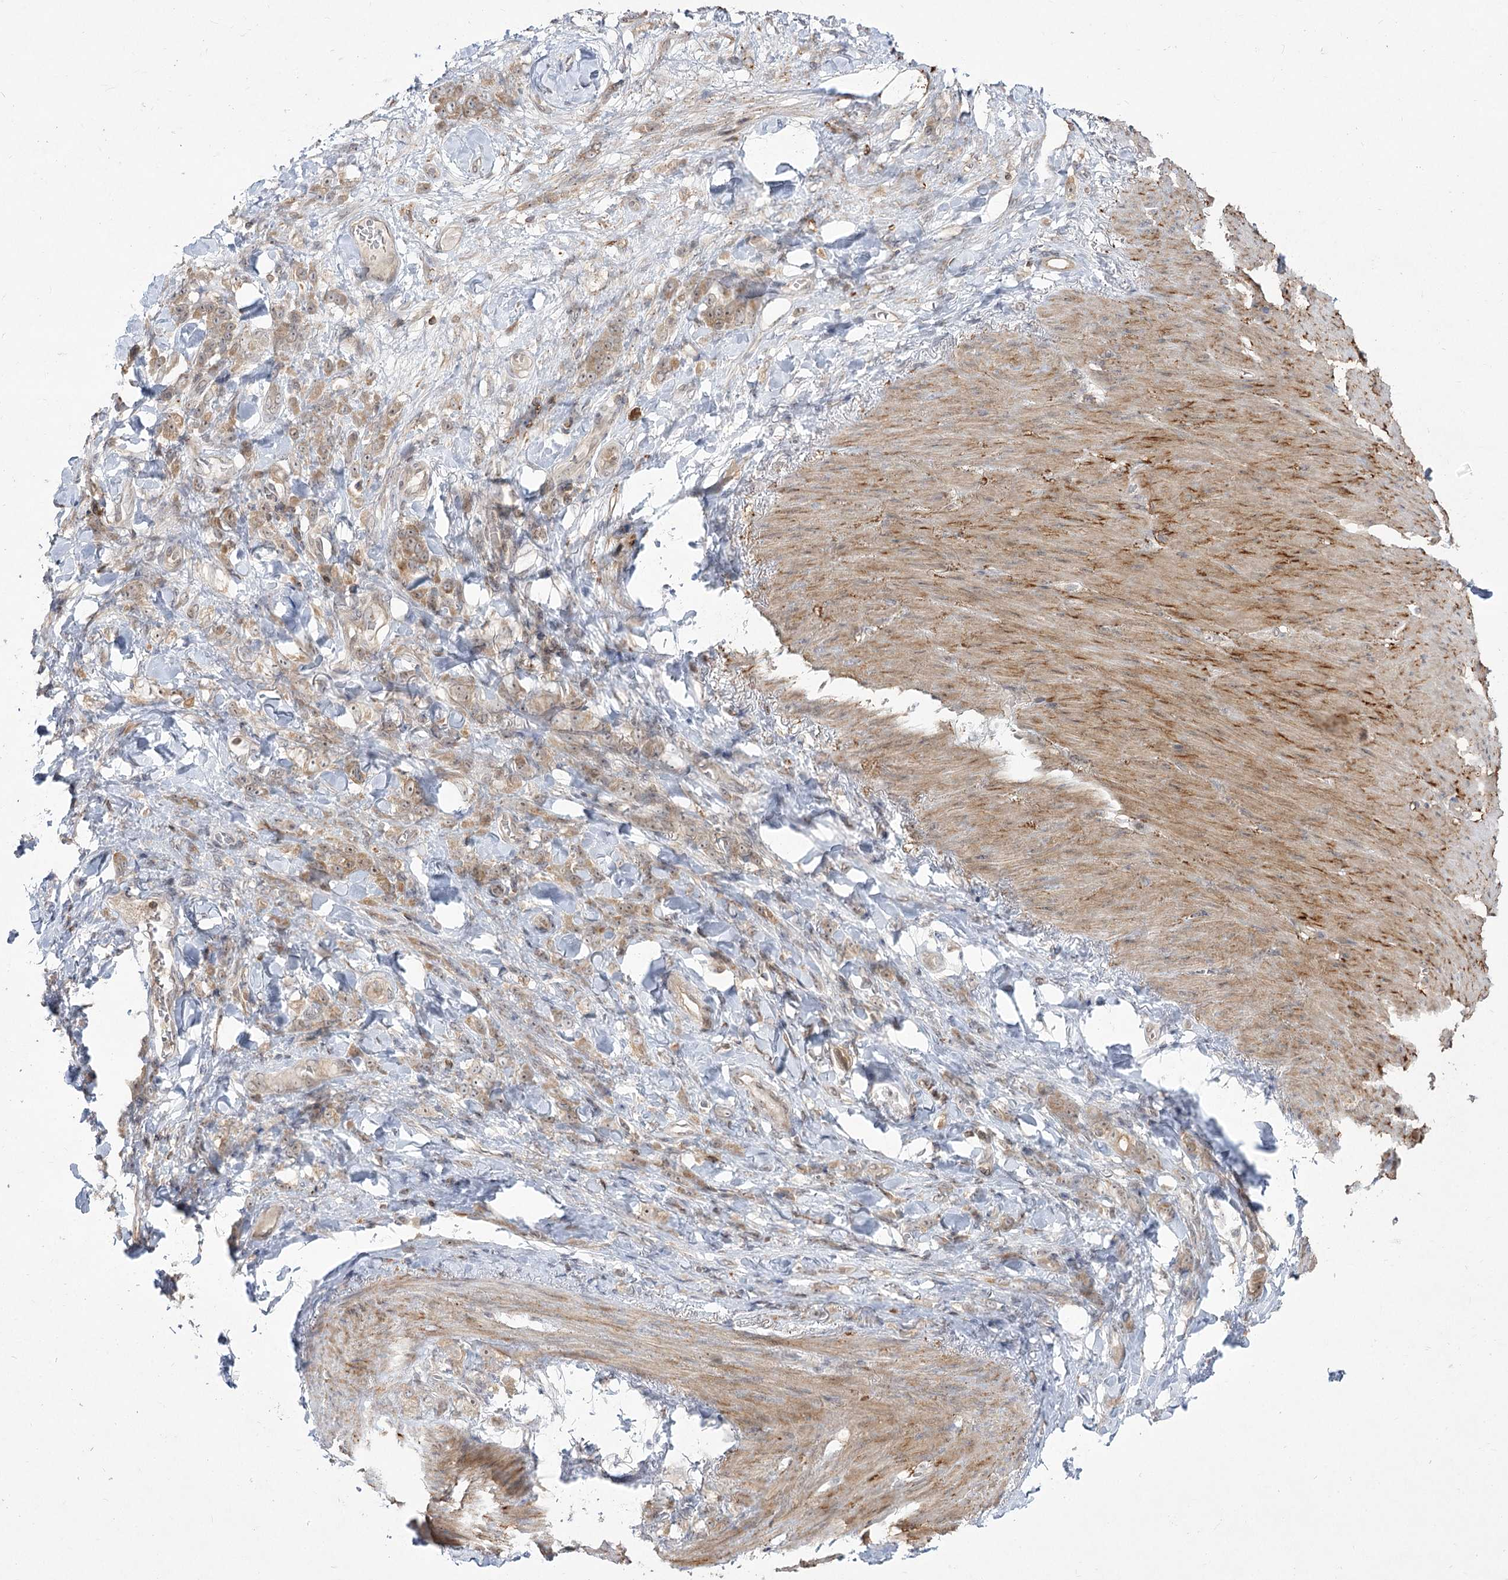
{"staining": {"intensity": "weak", "quantity": ">75%", "location": "cytoplasmic/membranous"}, "tissue": "stomach cancer", "cell_type": "Tumor cells", "image_type": "cancer", "snomed": [{"axis": "morphology", "description": "Normal tissue, NOS"}, {"axis": "morphology", "description": "Adenocarcinoma, NOS"}, {"axis": "topography", "description": "Stomach"}], "caption": "Immunohistochemical staining of human adenocarcinoma (stomach) reveals weak cytoplasmic/membranous protein expression in about >75% of tumor cells. (IHC, brightfield microscopy, high magnification).", "gene": "SYTL1", "patient": {"sex": "male", "age": 82}}